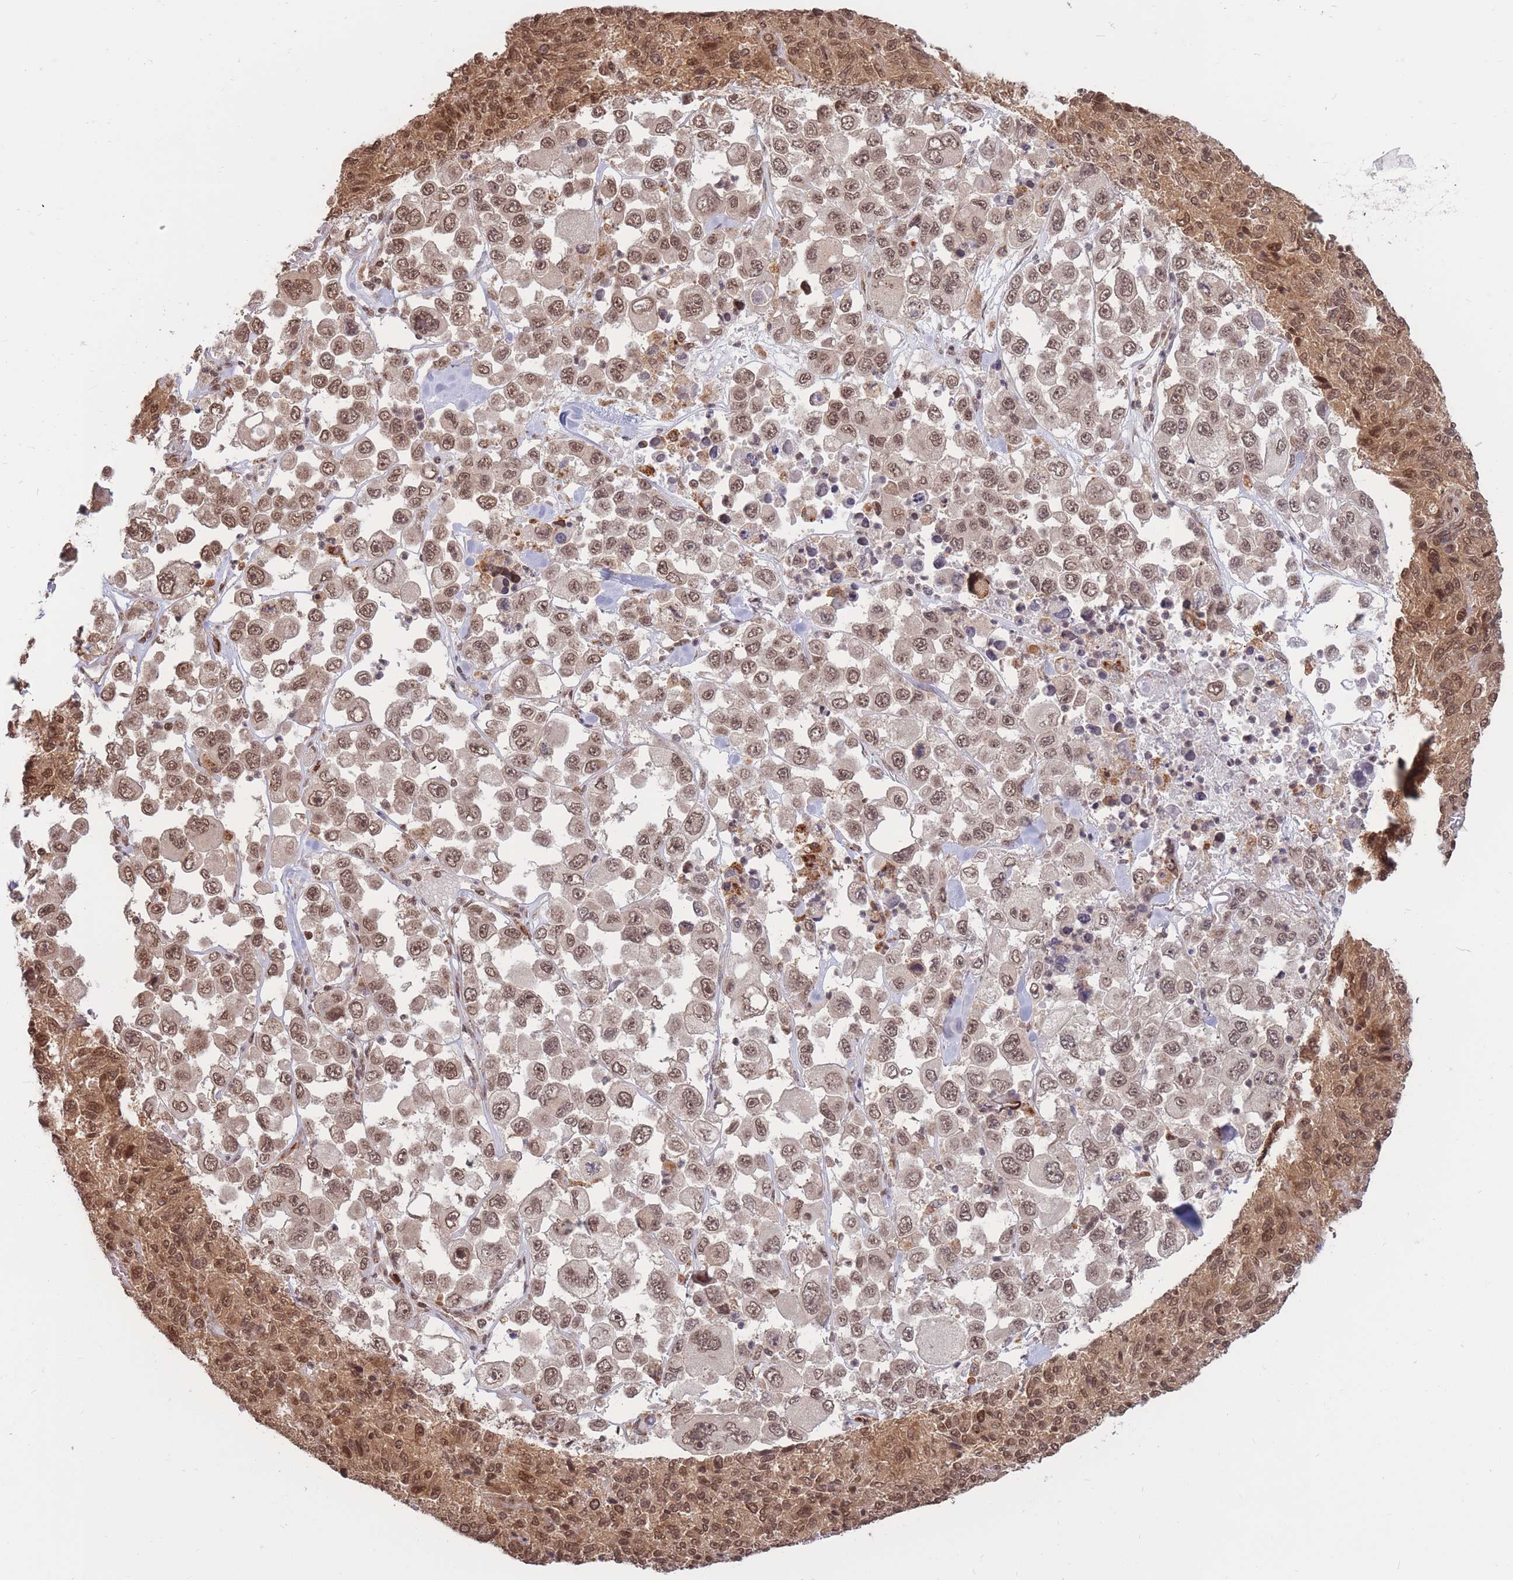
{"staining": {"intensity": "moderate", "quantity": ">75%", "location": "nuclear"}, "tissue": "melanoma", "cell_type": "Tumor cells", "image_type": "cancer", "snomed": [{"axis": "morphology", "description": "Malignant melanoma, Metastatic site"}, {"axis": "topography", "description": "Lymph node"}], "caption": "Malignant melanoma (metastatic site) stained with IHC reveals moderate nuclear expression in about >75% of tumor cells.", "gene": "SRA1", "patient": {"sex": "female", "age": 54}}